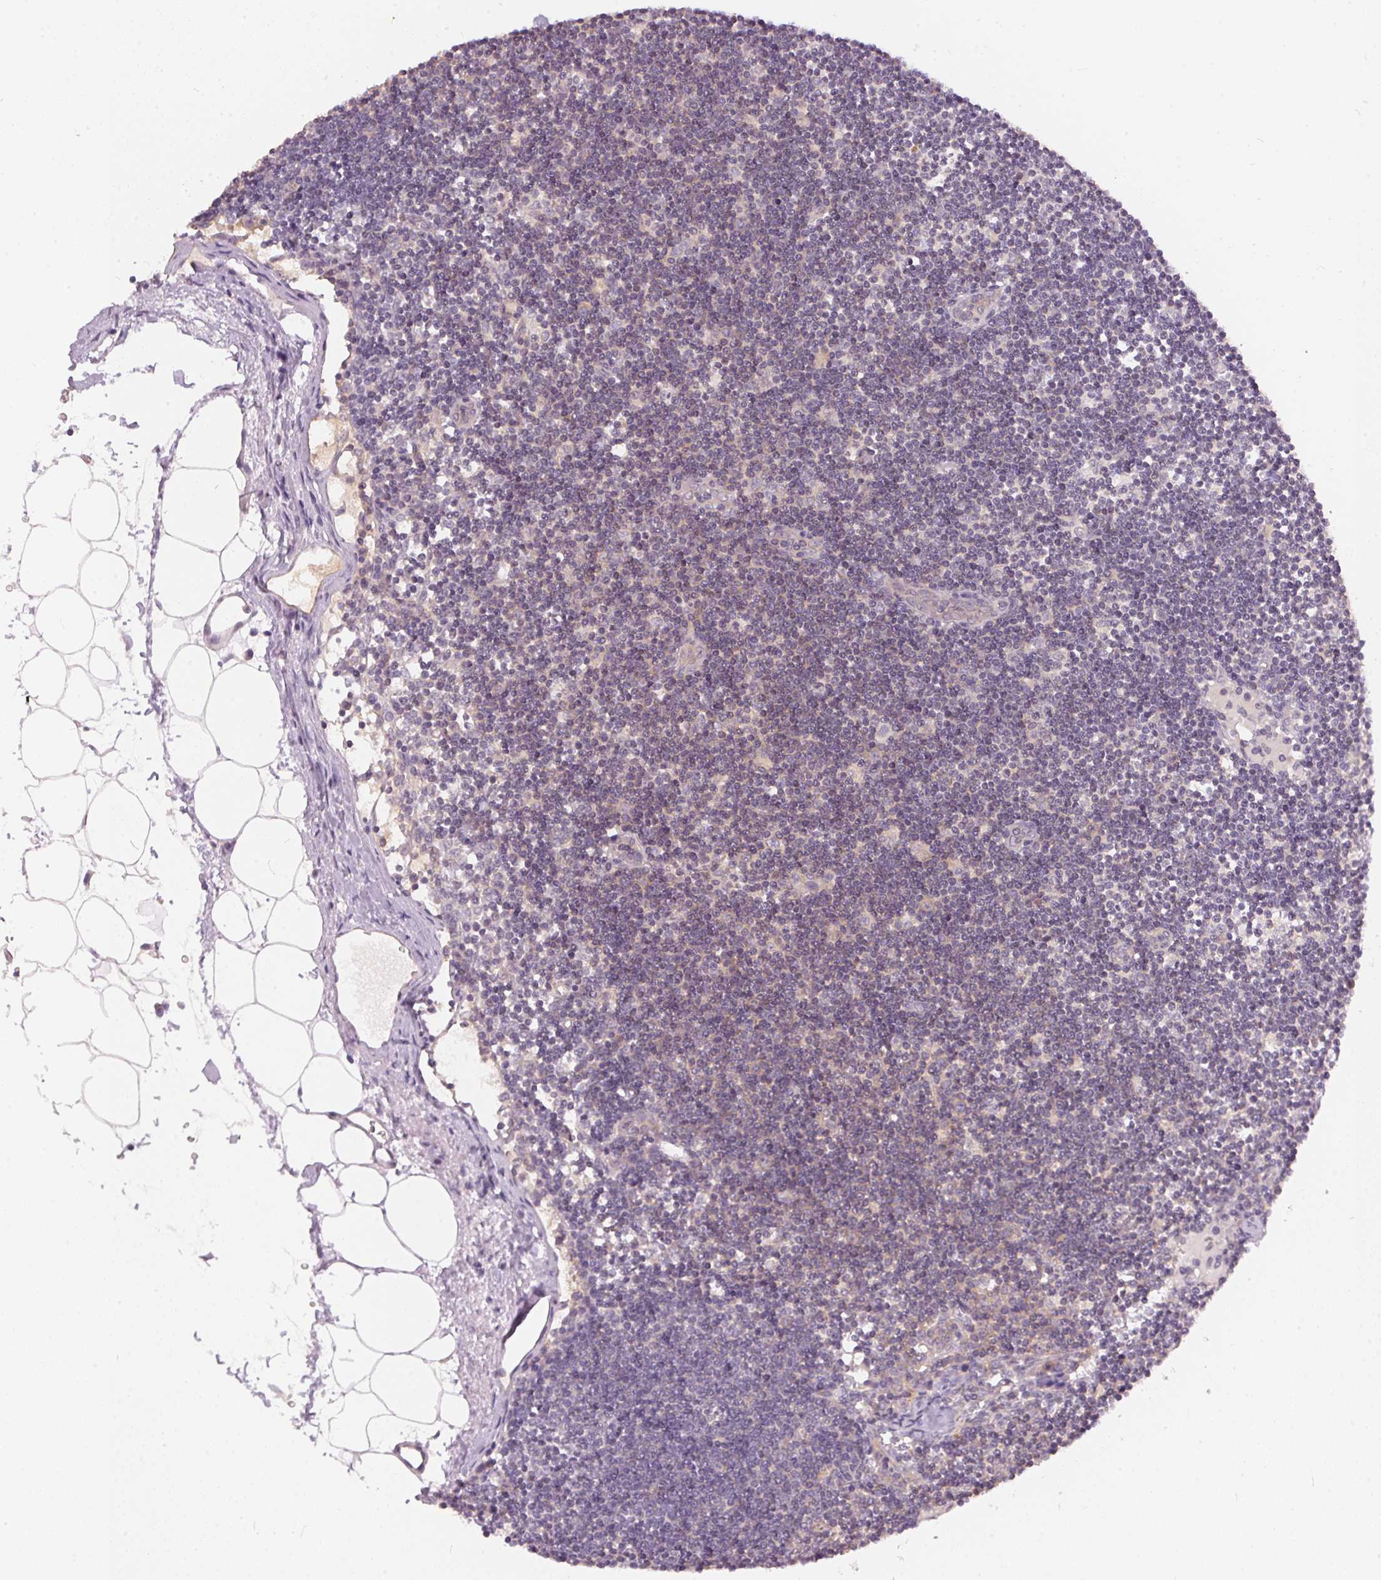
{"staining": {"intensity": "weak", "quantity": ">75%", "location": "cytoplasmic/membranous"}, "tissue": "lymph node", "cell_type": "Germinal center cells", "image_type": "normal", "snomed": [{"axis": "morphology", "description": "Normal tissue, NOS"}, {"axis": "topography", "description": "Lymph node"}], "caption": "Lymph node stained with IHC displays weak cytoplasmic/membranous expression in approximately >75% of germinal center cells.", "gene": "BLMH", "patient": {"sex": "female", "age": 65}}